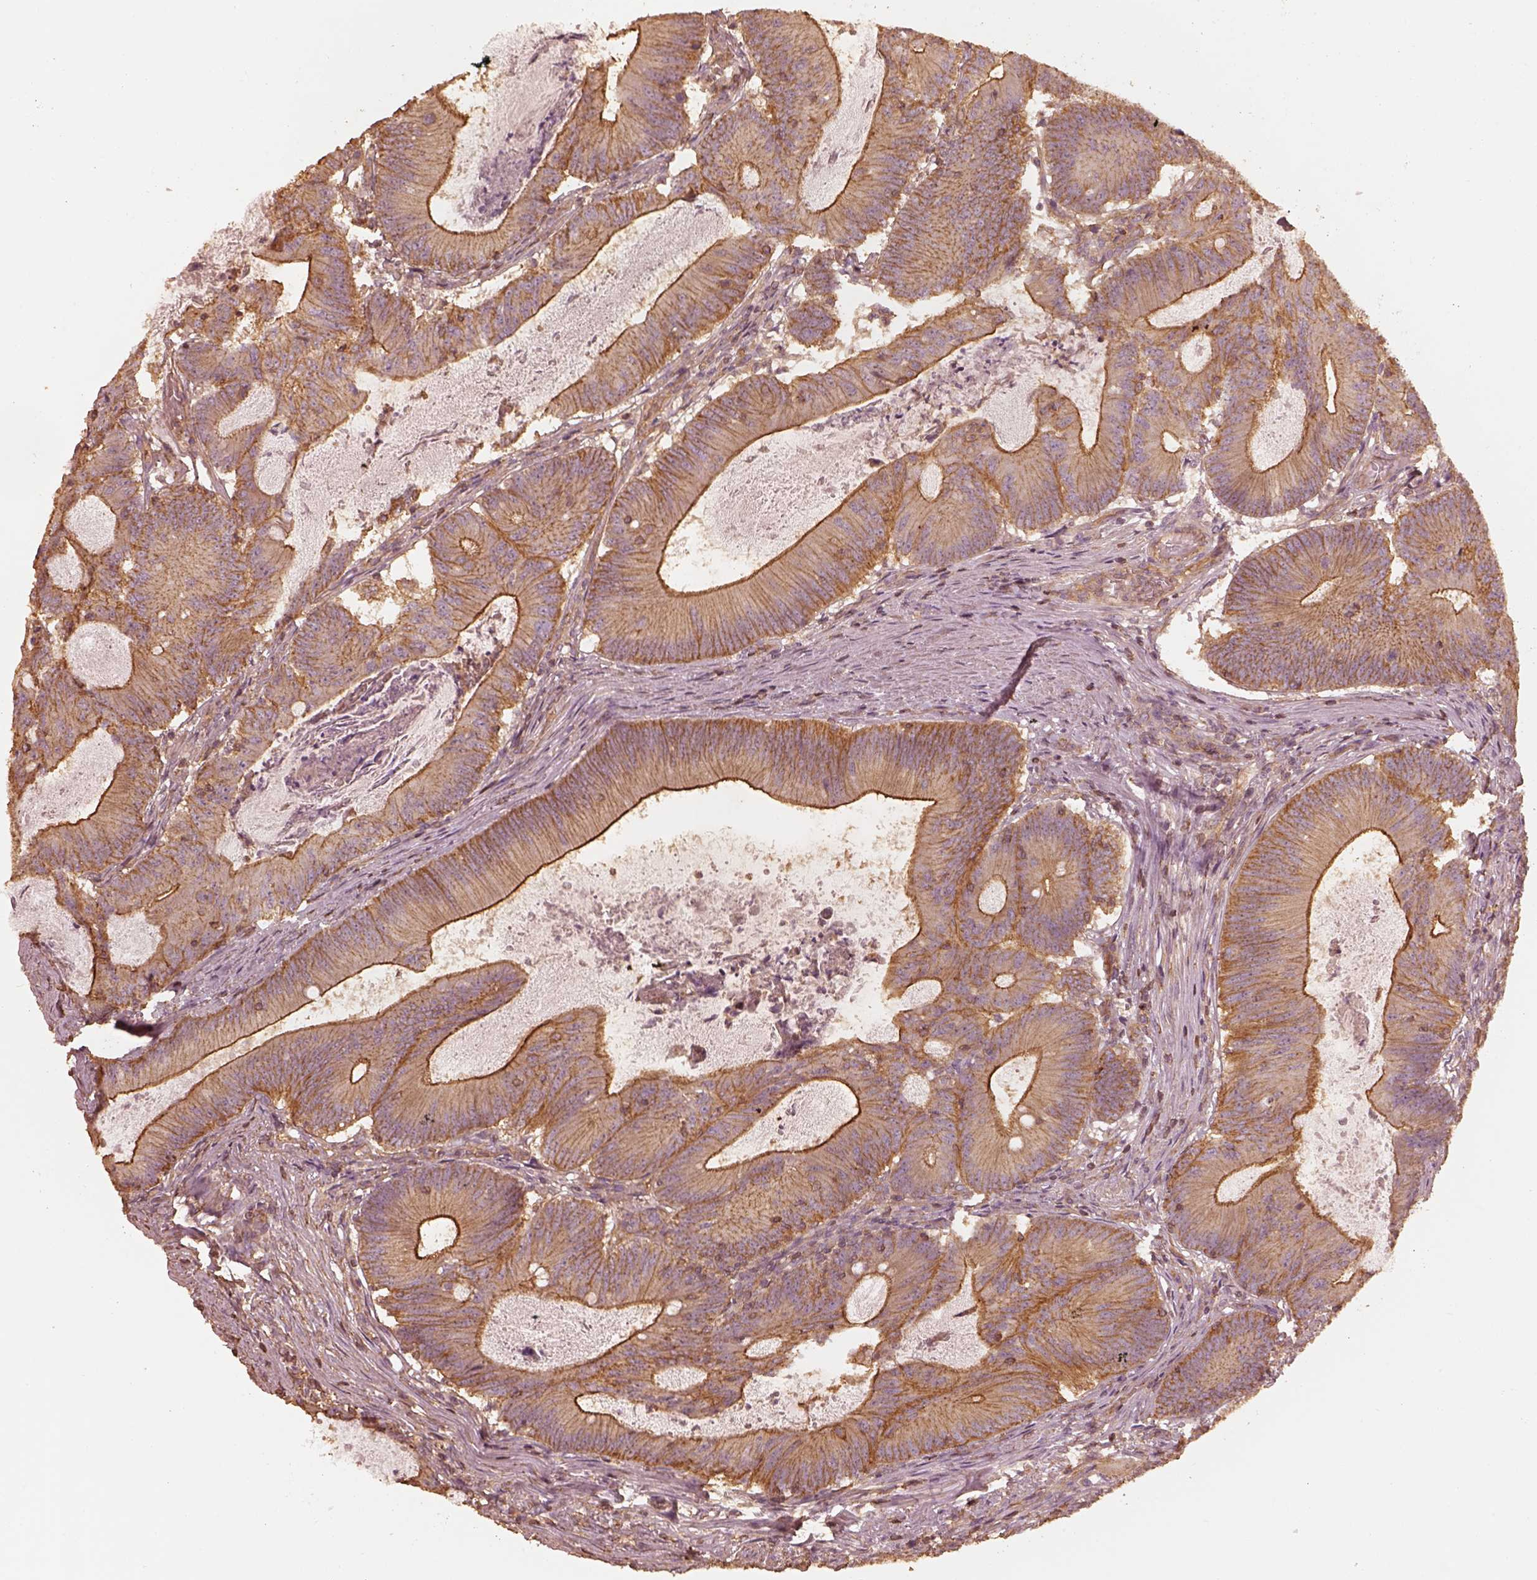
{"staining": {"intensity": "strong", "quantity": "25%-75%", "location": "cytoplasmic/membranous"}, "tissue": "colorectal cancer", "cell_type": "Tumor cells", "image_type": "cancer", "snomed": [{"axis": "morphology", "description": "Adenocarcinoma, NOS"}, {"axis": "topography", "description": "Colon"}], "caption": "Immunohistochemistry staining of adenocarcinoma (colorectal), which shows high levels of strong cytoplasmic/membranous positivity in approximately 25%-75% of tumor cells indicating strong cytoplasmic/membranous protein positivity. The staining was performed using DAB (brown) for protein detection and nuclei were counterstained in hematoxylin (blue).", "gene": "WDR7", "patient": {"sex": "female", "age": 70}}